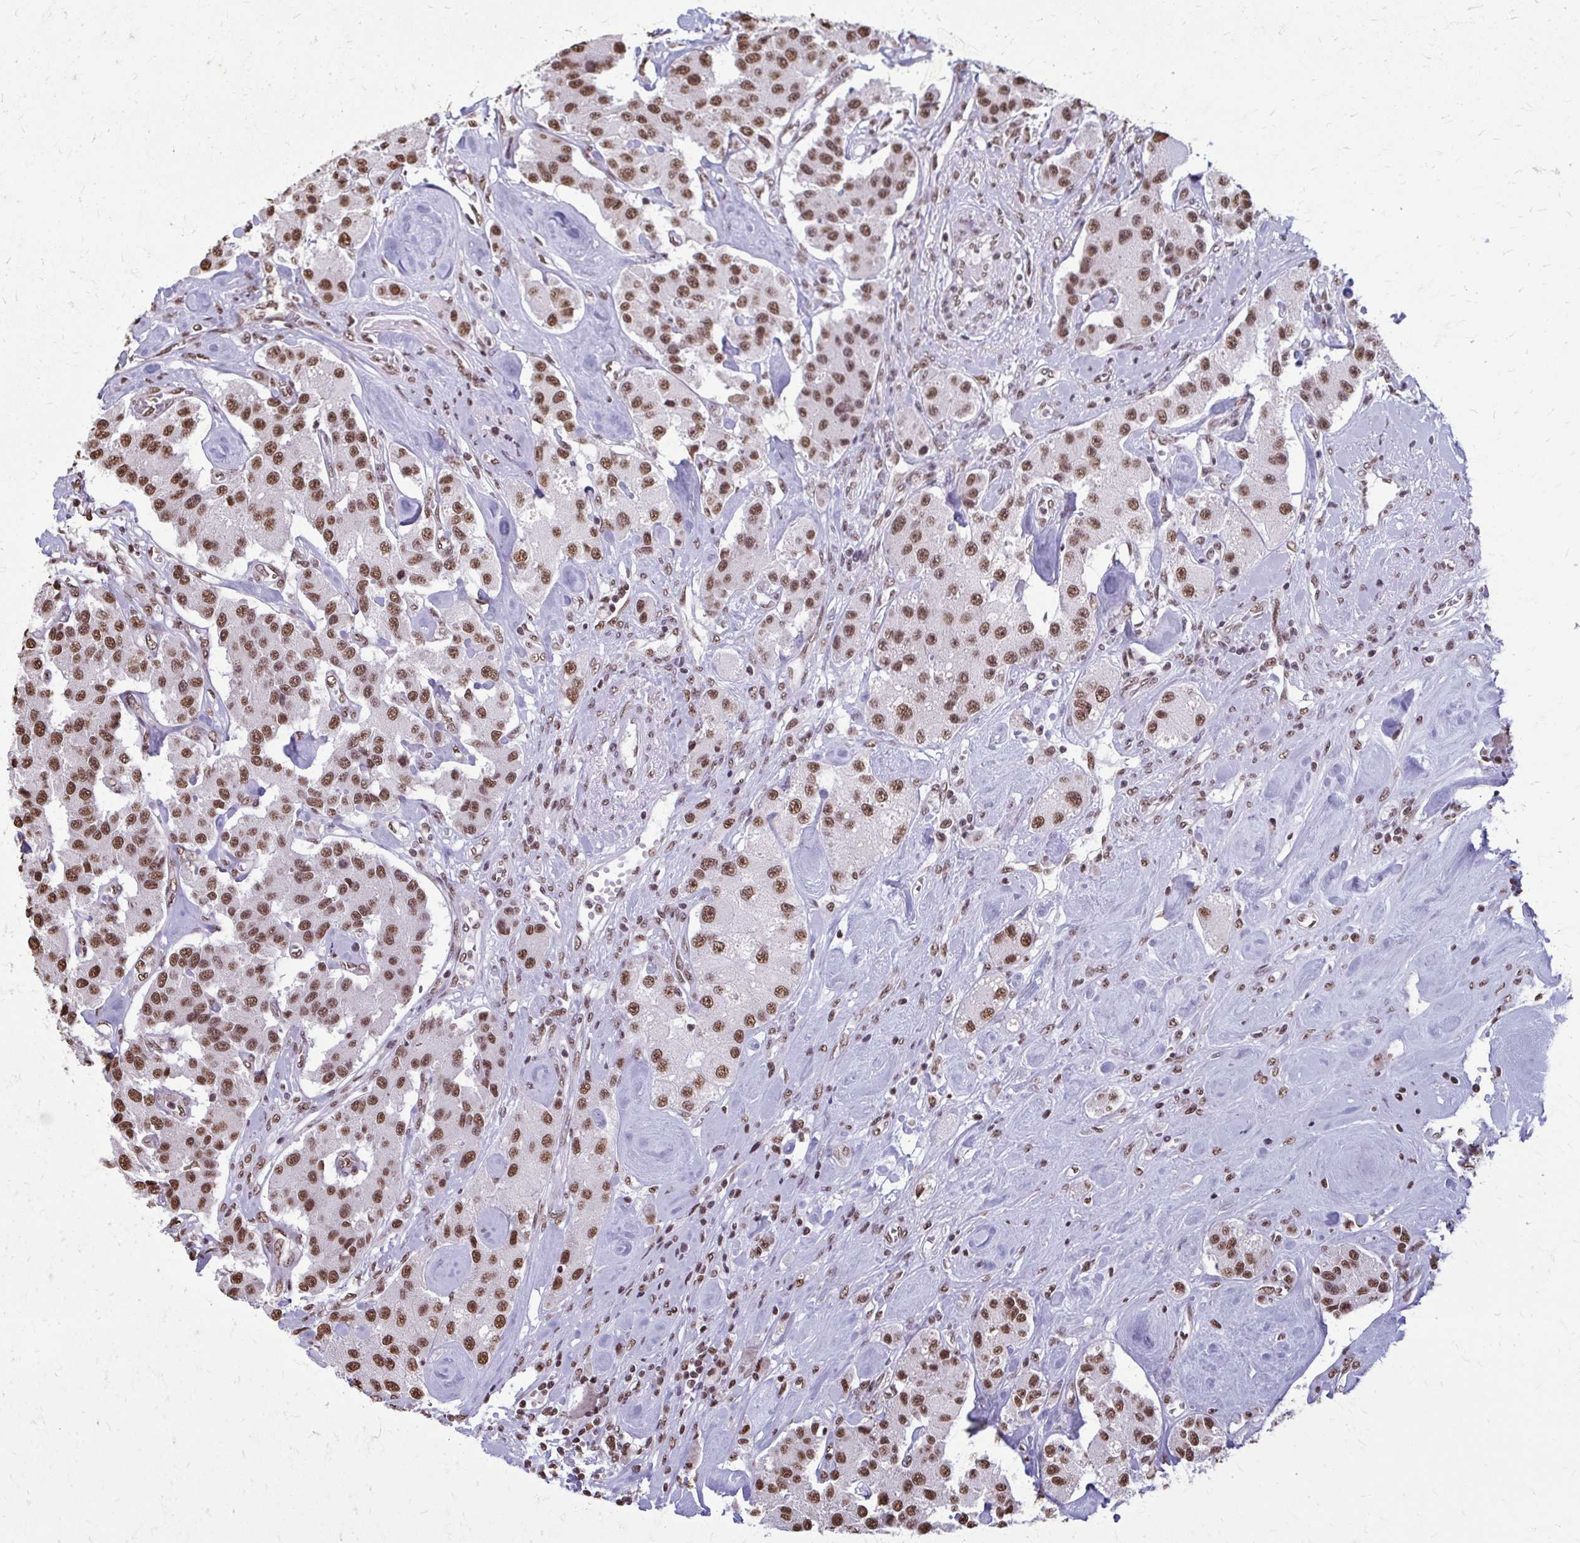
{"staining": {"intensity": "moderate", "quantity": ">75%", "location": "nuclear"}, "tissue": "carcinoid", "cell_type": "Tumor cells", "image_type": "cancer", "snomed": [{"axis": "morphology", "description": "Carcinoid, malignant, NOS"}, {"axis": "topography", "description": "Pancreas"}], "caption": "A medium amount of moderate nuclear staining is seen in approximately >75% of tumor cells in carcinoid (malignant) tissue. (DAB = brown stain, brightfield microscopy at high magnification).", "gene": "SNRPA", "patient": {"sex": "male", "age": 41}}